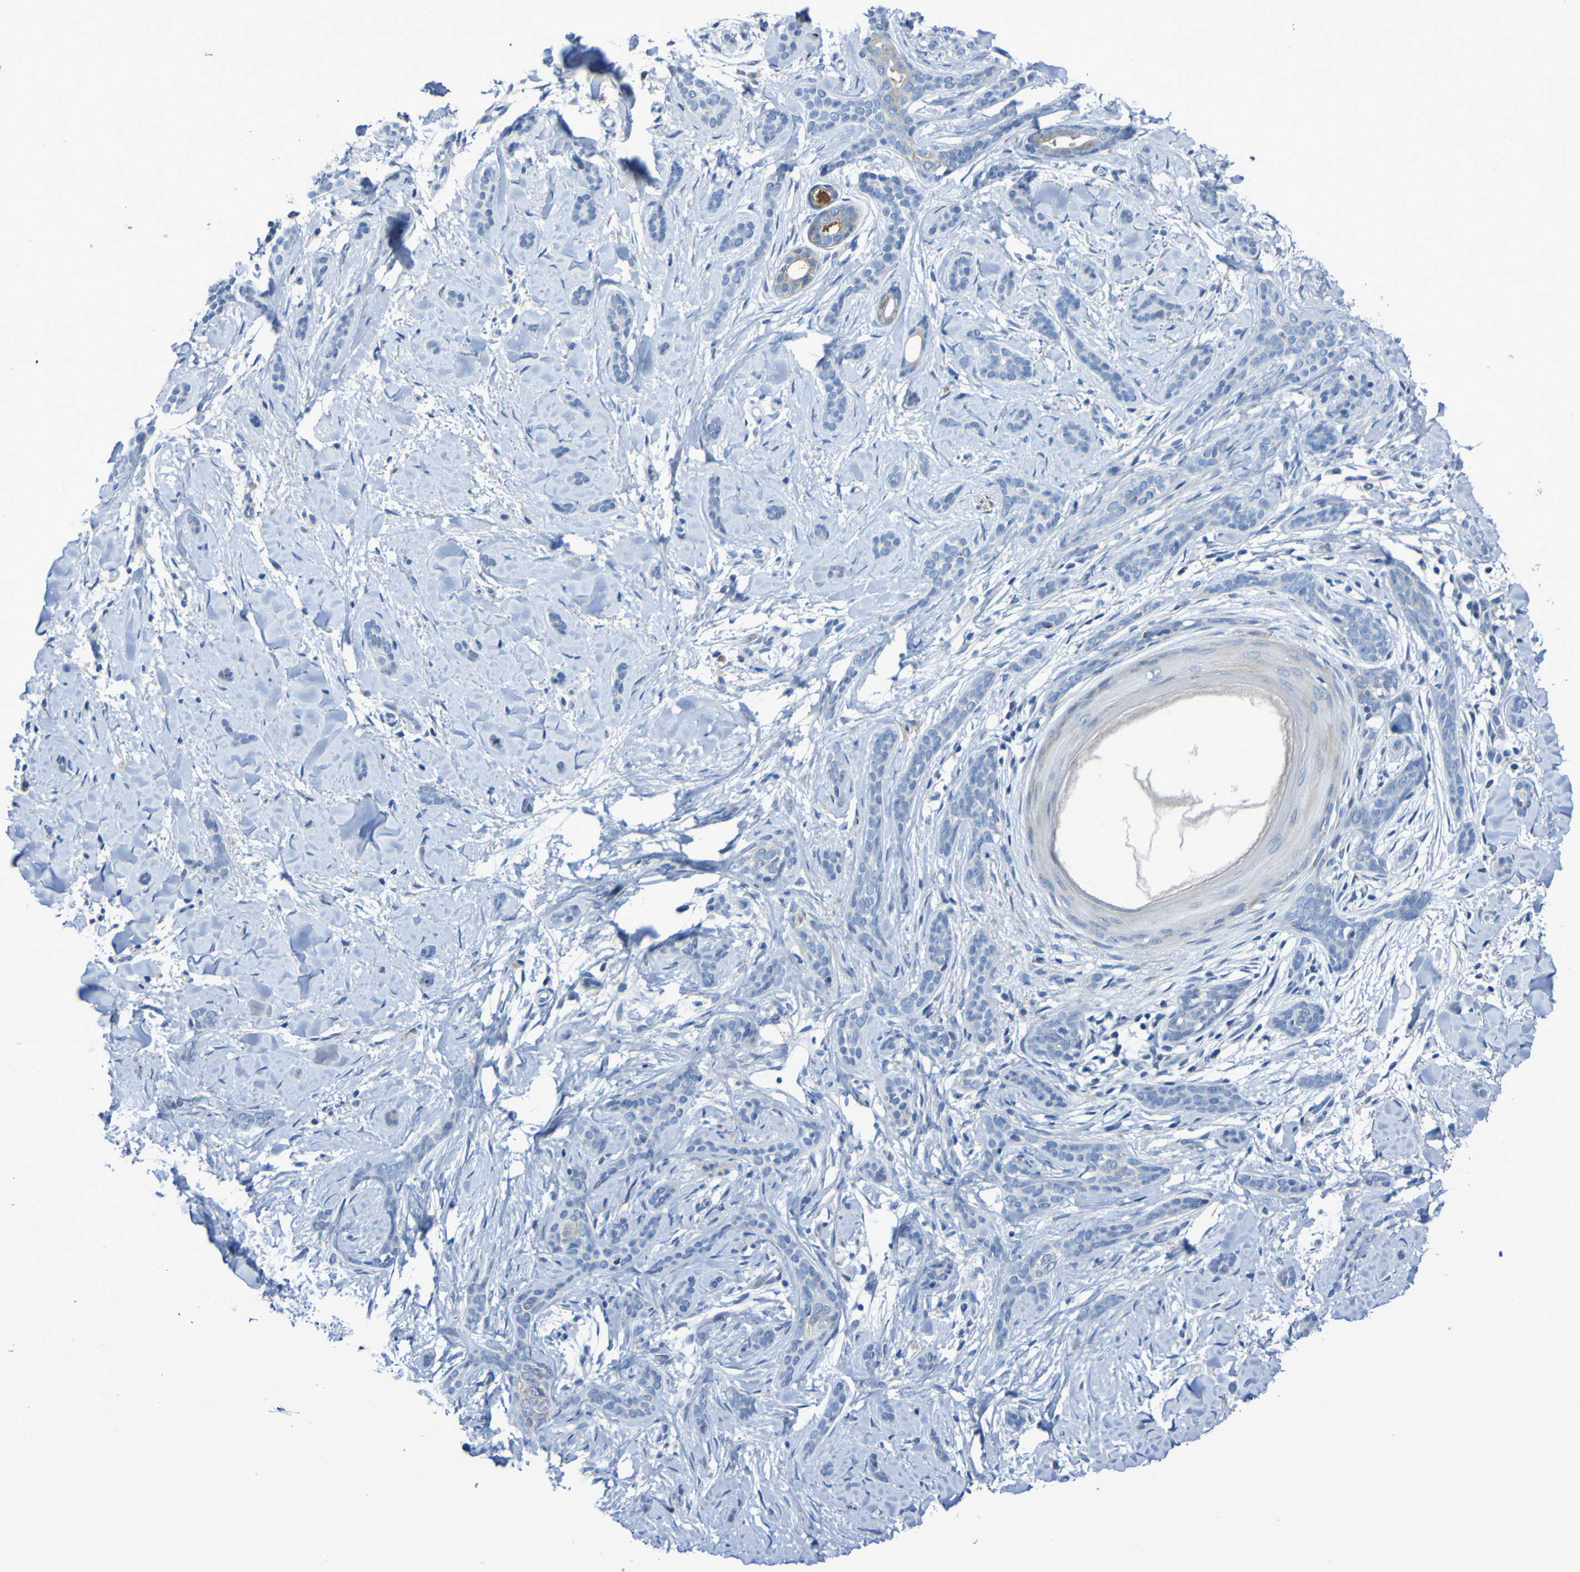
{"staining": {"intensity": "weak", "quantity": "<25%", "location": "cytoplasmic/membranous"}, "tissue": "skin cancer", "cell_type": "Tumor cells", "image_type": "cancer", "snomed": [{"axis": "morphology", "description": "Basal cell carcinoma"}, {"axis": "morphology", "description": "Adnexal tumor, benign"}, {"axis": "topography", "description": "Skin"}], "caption": "Image shows no protein positivity in tumor cells of skin cancer tissue.", "gene": "C11orf24", "patient": {"sex": "female", "age": 42}}